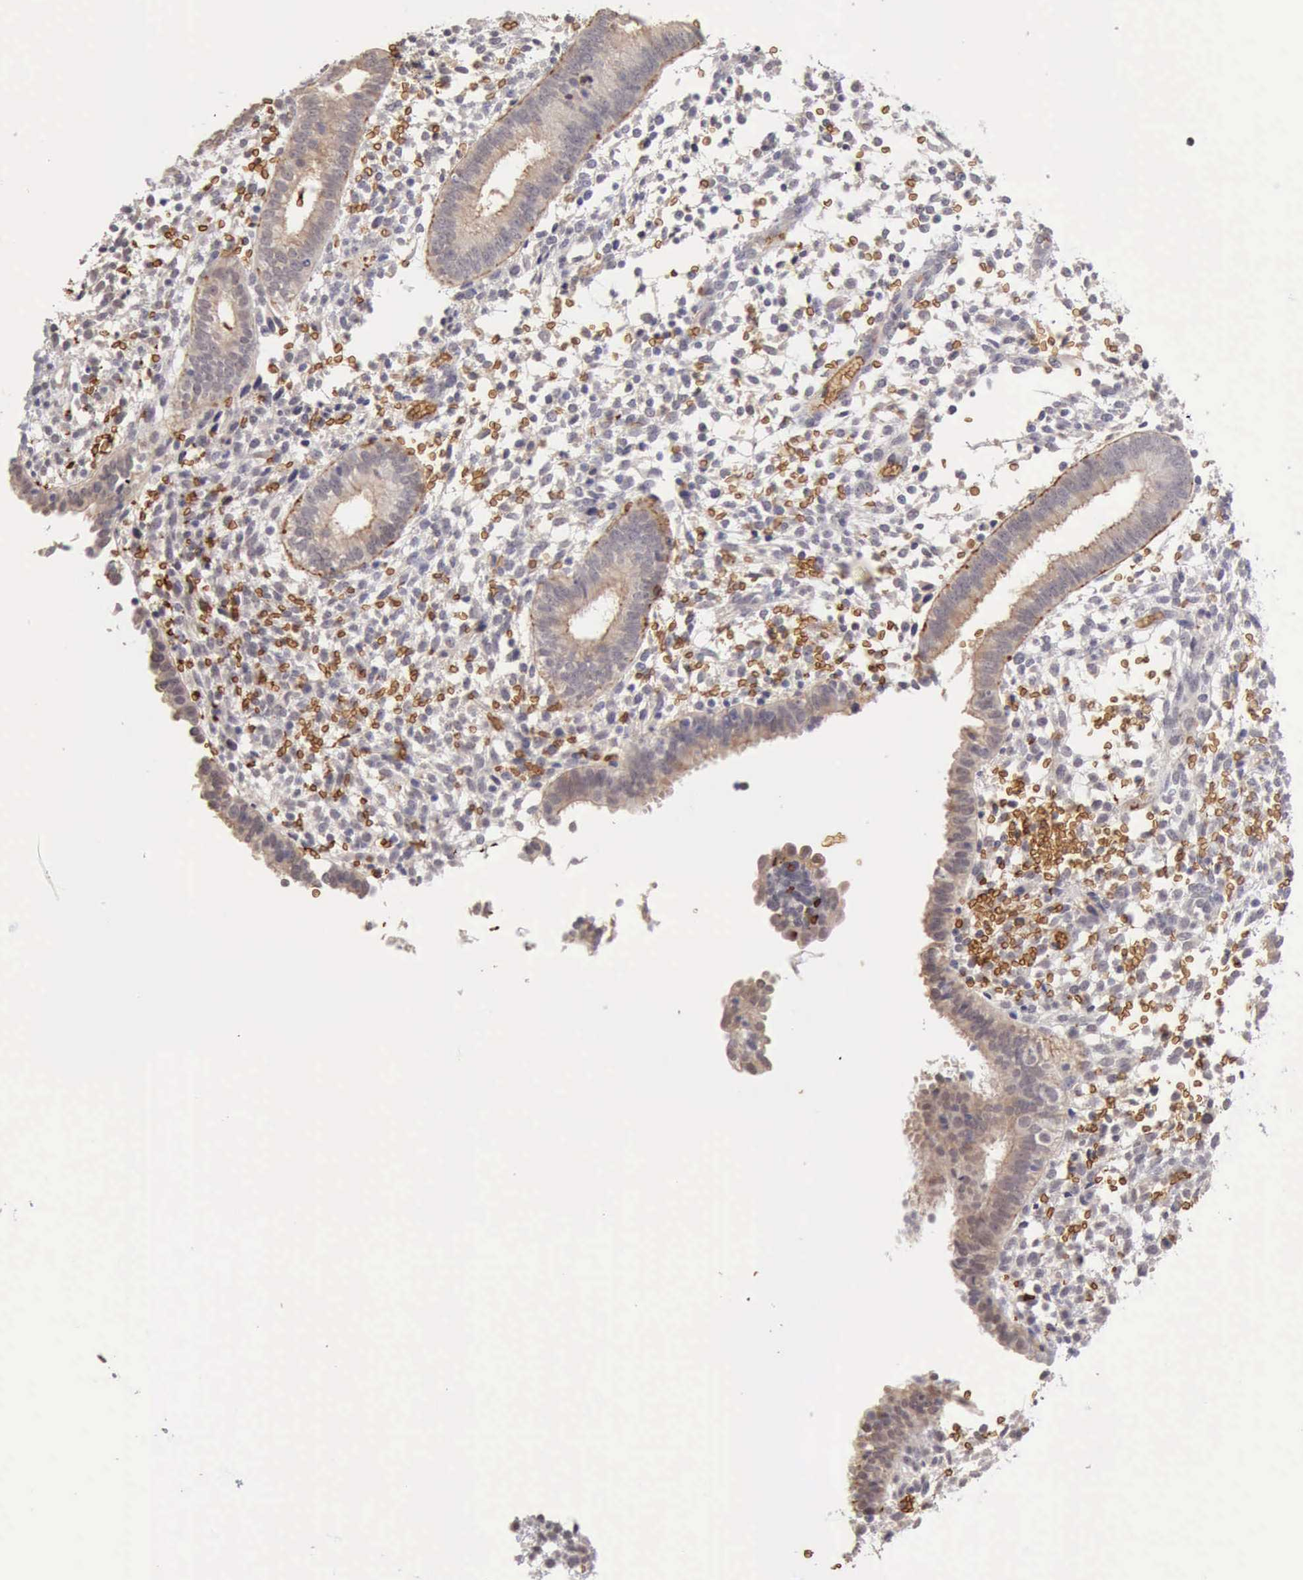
{"staining": {"intensity": "negative", "quantity": "none", "location": "none"}, "tissue": "endometrium", "cell_type": "Cells in endometrial stroma", "image_type": "normal", "snomed": [{"axis": "morphology", "description": "Normal tissue, NOS"}, {"axis": "topography", "description": "Endometrium"}], "caption": "High magnification brightfield microscopy of normal endometrium stained with DAB (brown) and counterstained with hematoxylin (blue): cells in endometrial stroma show no significant positivity. (IHC, brightfield microscopy, high magnification).", "gene": "CFI", "patient": {"sex": "female", "age": 35}}